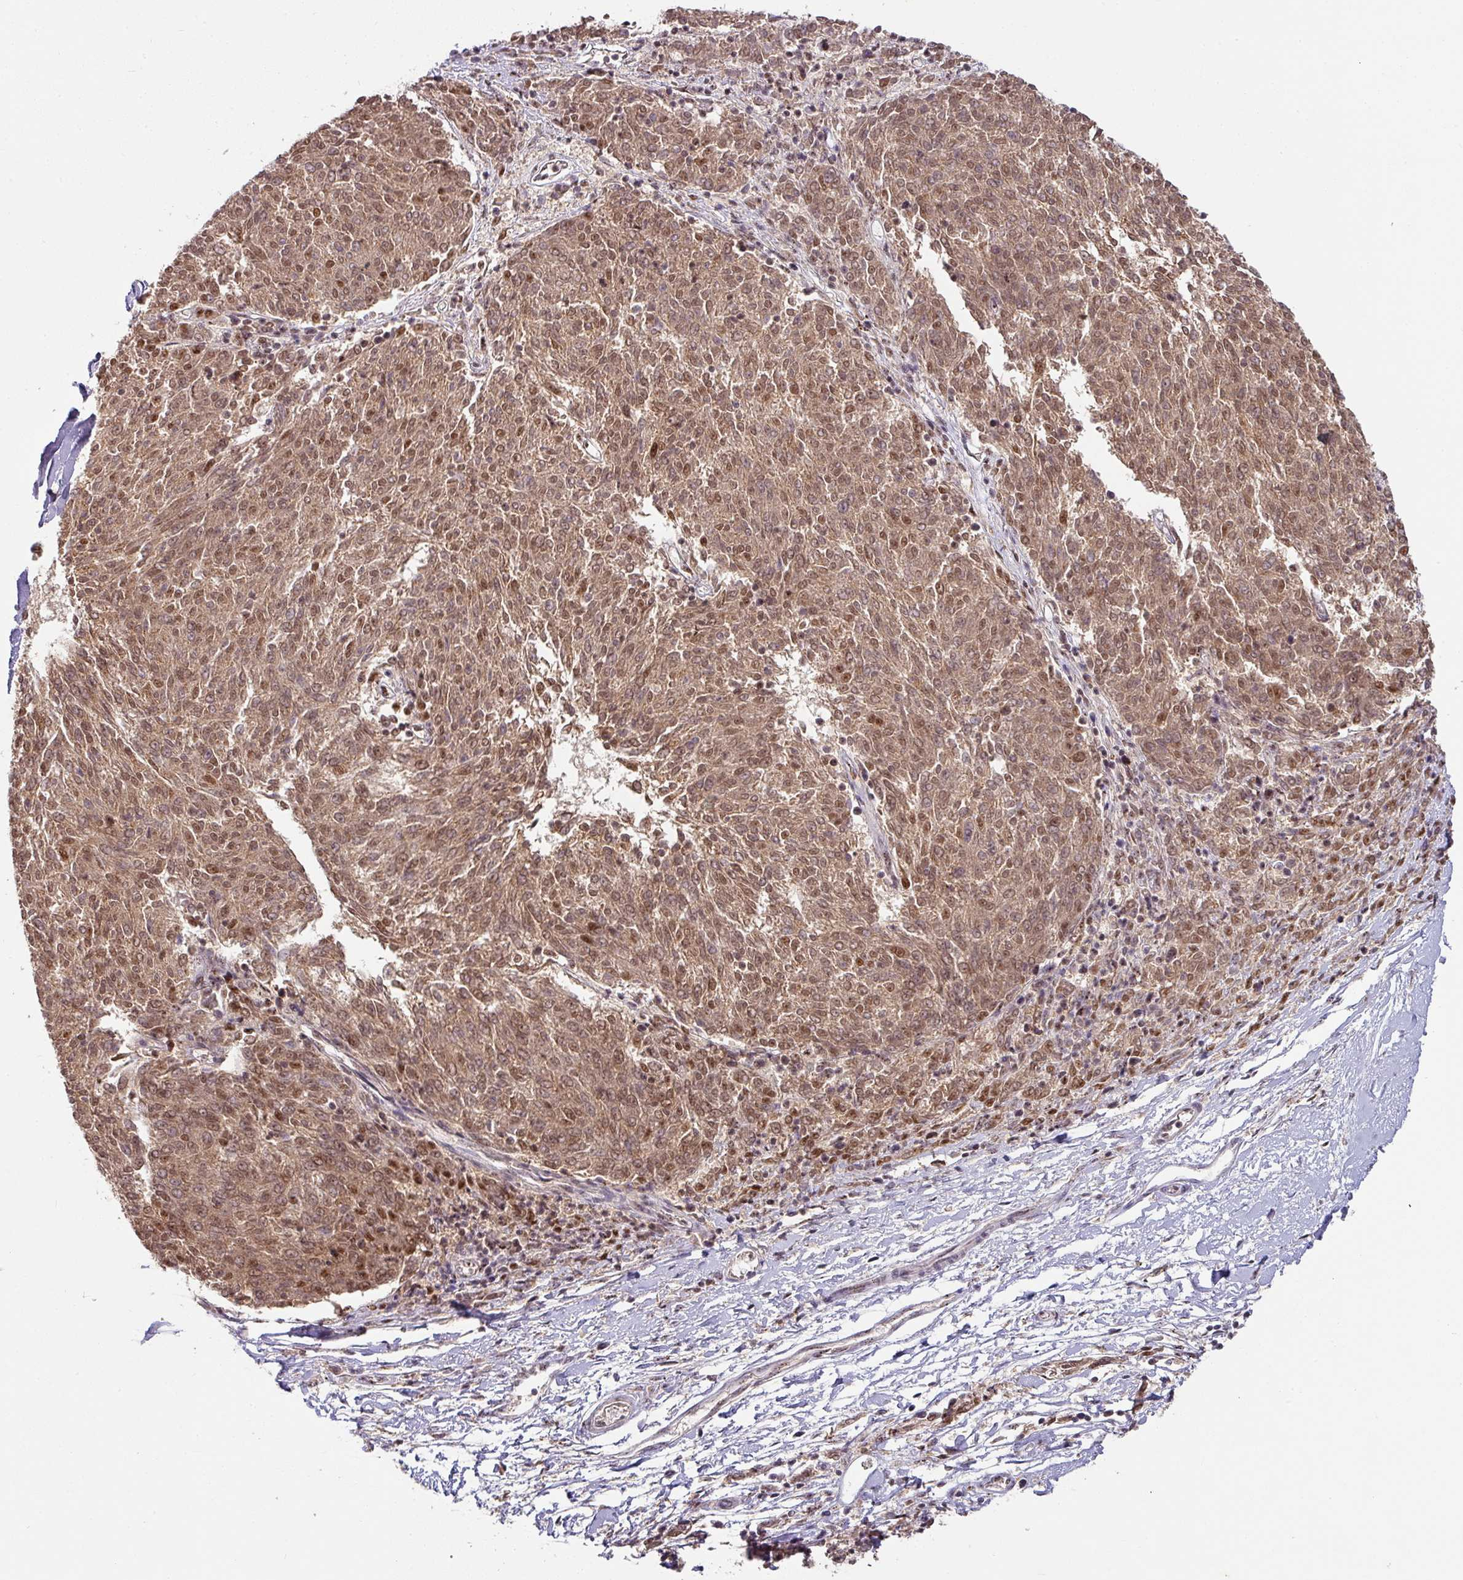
{"staining": {"intensity": "moderate", "quantity": ">75%", "location": "cytoplasmic/membranous,nuclear"}, "tissue": "melanoma", "cell_type": "Tumor cells", "image_type": "cancer", "snomed": [{"axis": "morphology", "description": "Malignant melanoma, NOS"}, {"axis": "topography", "description": "Skin"}], "caption": "Immunohistochemistry (IHC) (DAB (3,3'-diaminobenzidine)) staining of malignant melanoma exhibits moderate cytoplasmic/membranous and nuclear protein positivity in approximately >75% of tumor cells.", "gene": "RANBP9", "patient": {"sex": "female", "age": 72}}